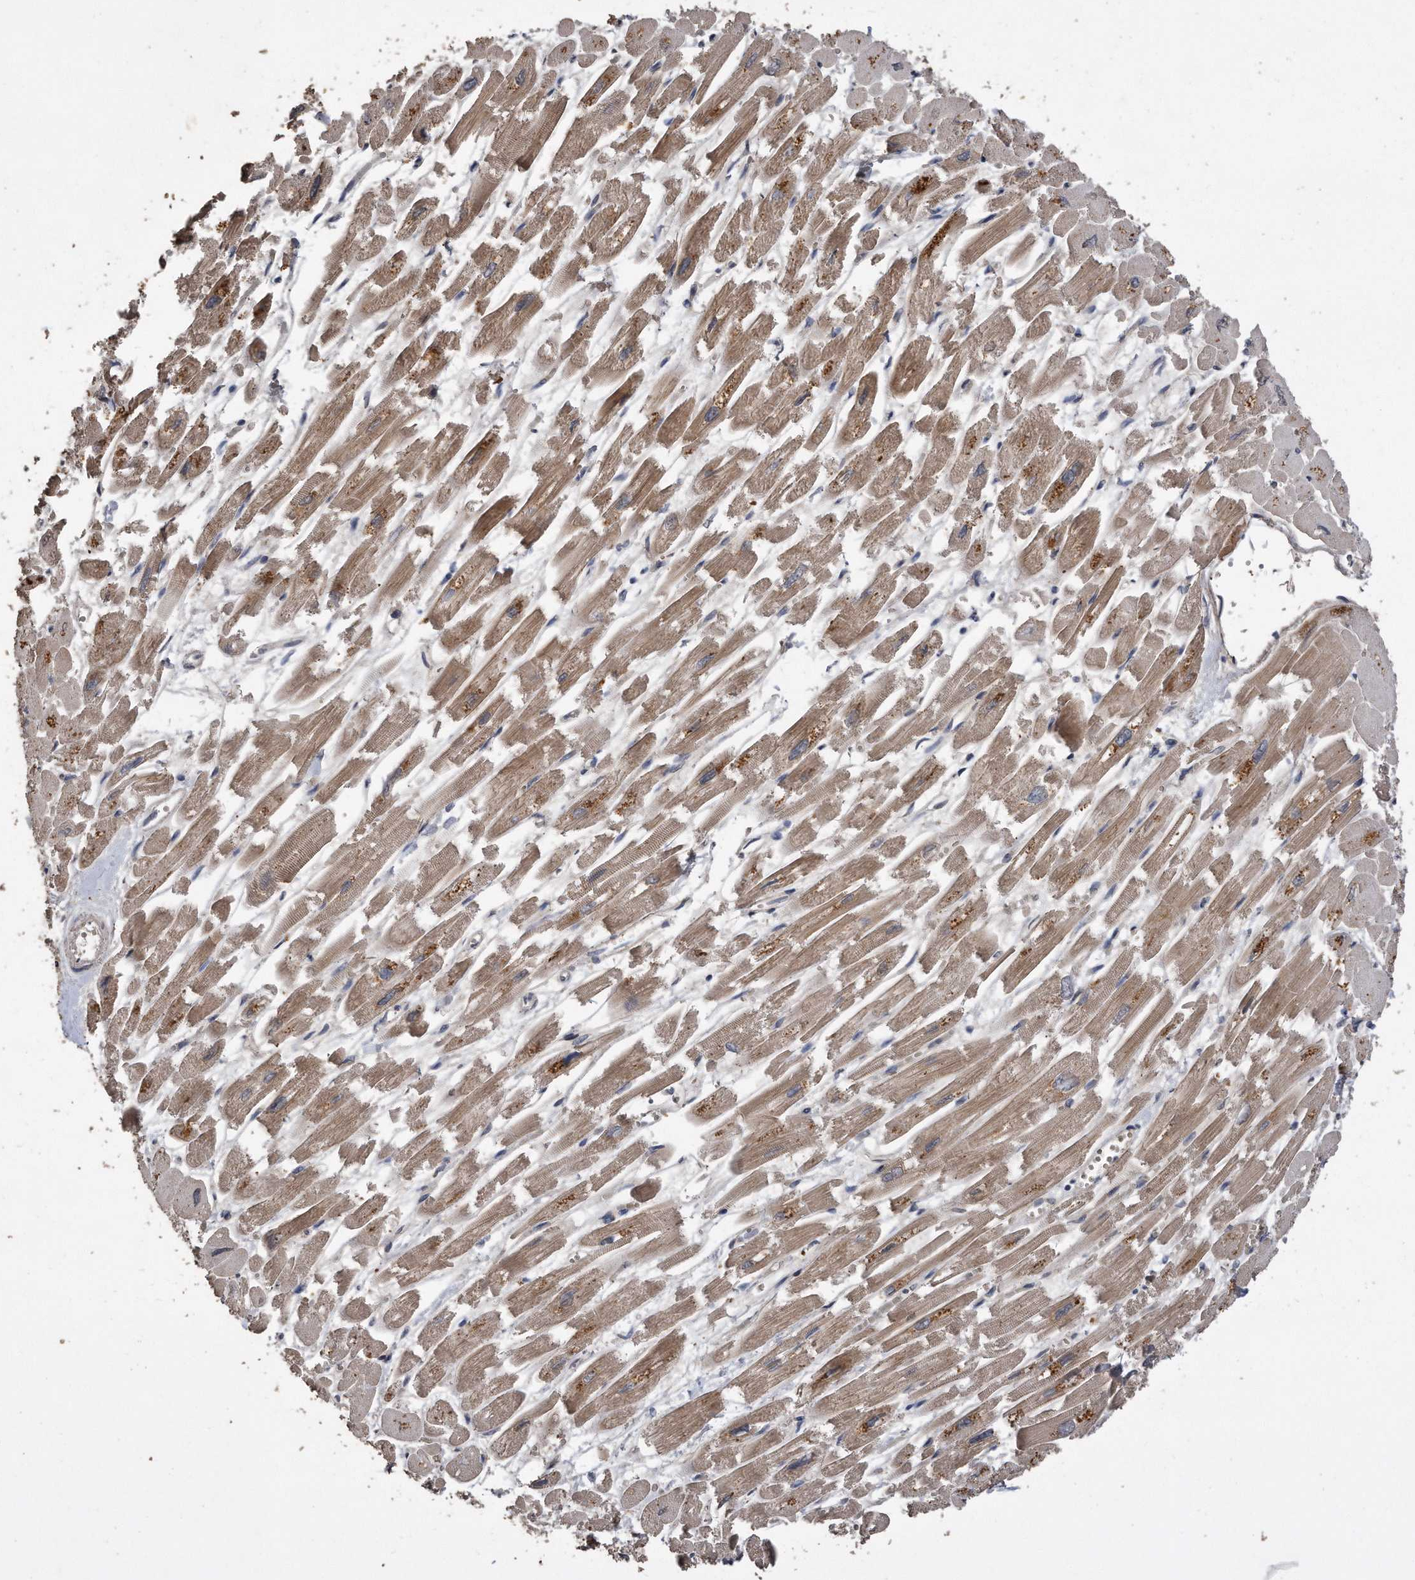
{"staining": {"intensity": "moderate", "quantity": ">75%", "location": "cytoplasmic/membranous"}, "tissue": "heart muscle", "cell_type": "Cardiomyocytes", "image_type": "normal", "snomed": [{"axis": "morphology", "description": "Normal tissue, NOS"}, {"axis": "topography", "description": "Heart"}], "caption": "This image reveals benign heart muscle stained with IHC to label a protein in brown. The cytoplasmic/membranous of cardiomyocytes show moderate positivity for the protein. Nuclei are counter-stained blue.", "gene": "PELO", "patient": {"sex": "male", "age": 54}}